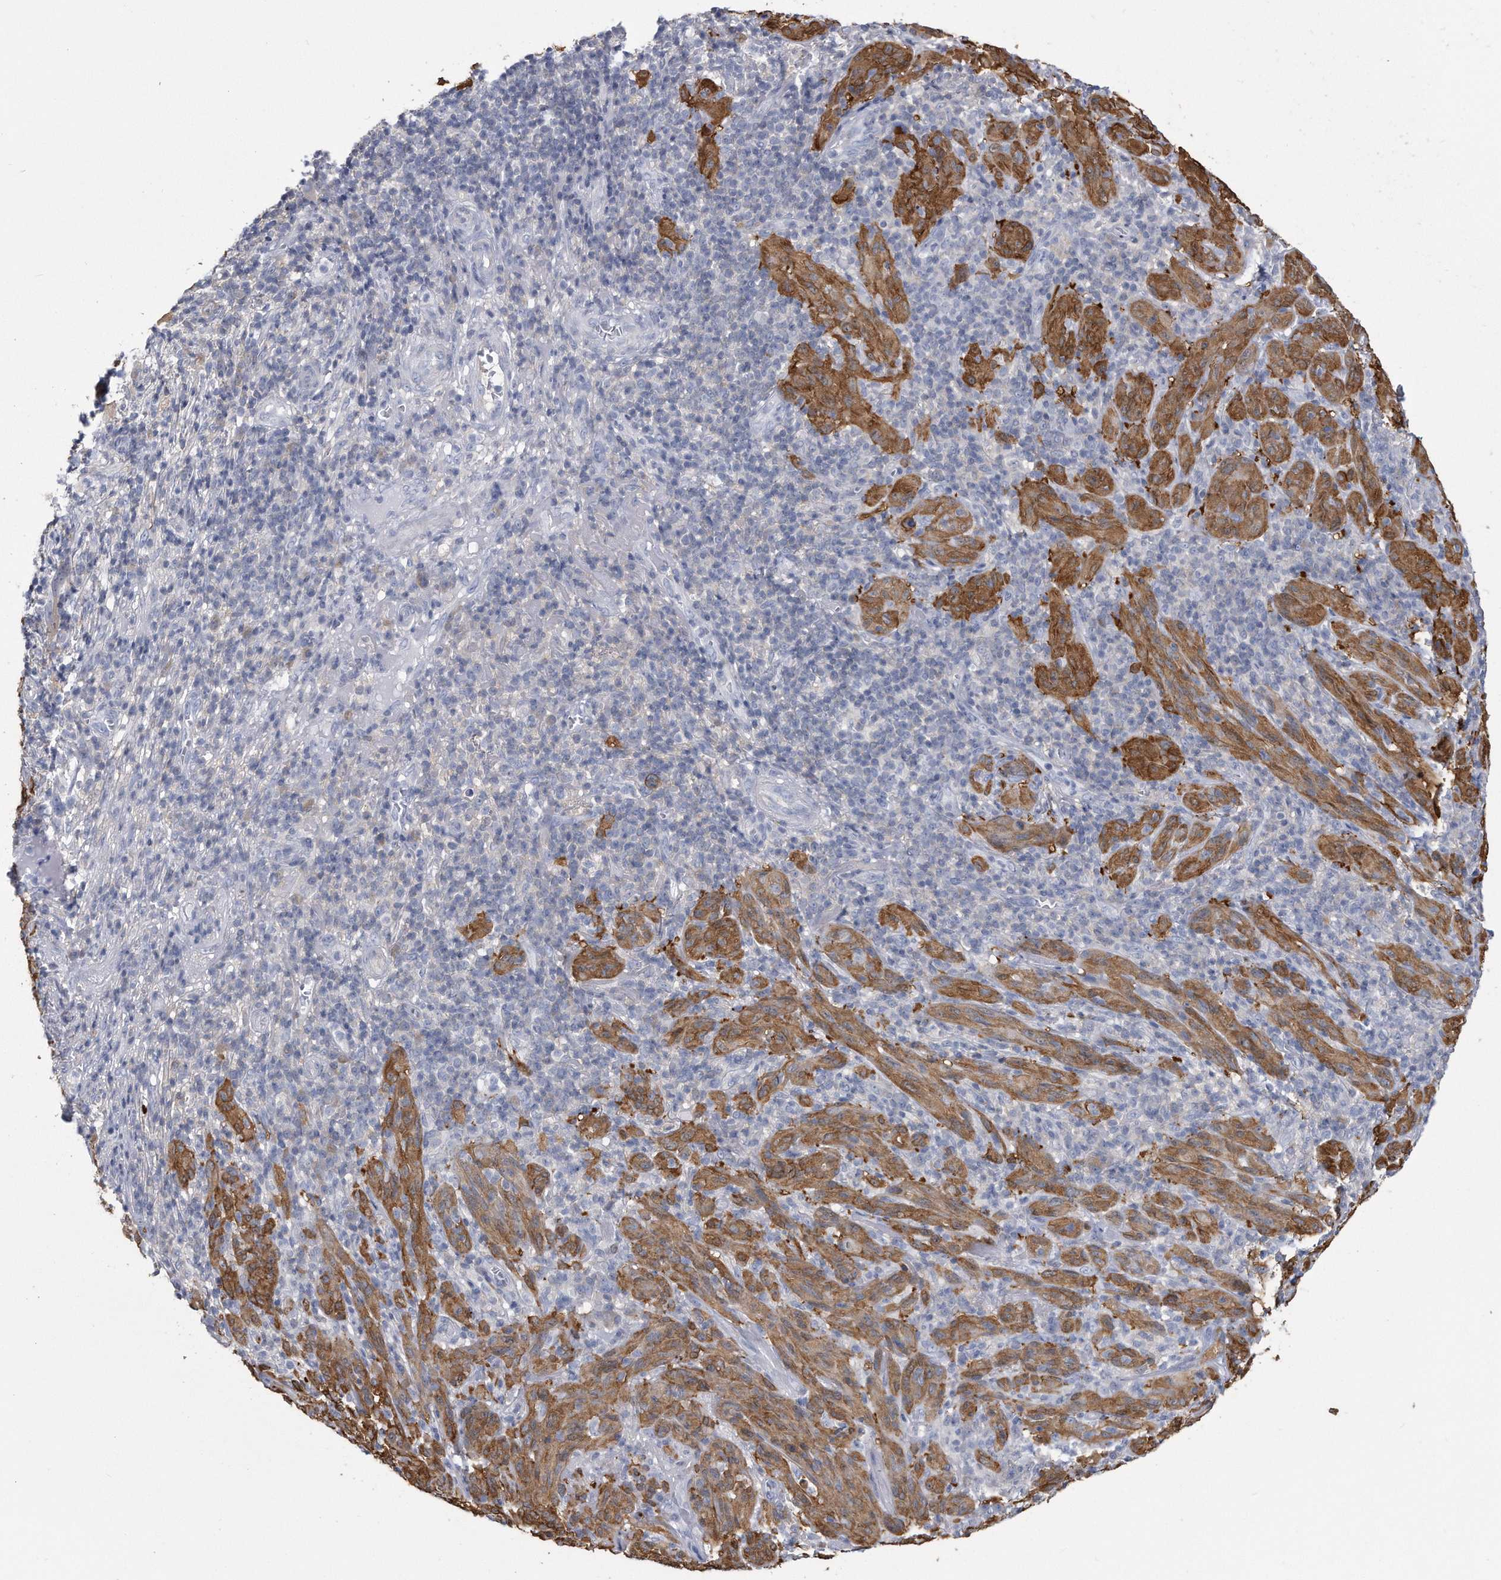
{"staining": {"intensity": "moderate", "quantity": ">75%", "location": "cytoplasmic/membranous"}, "tissue": "melanoma", "cell_type": "Tumor cells", "image_type": "cancer", "snomed": [{"axis": "morphology", "description": "Malignant melanoma, NOS"}, {"axis": "topography", "description": "Skin of head"}], "caption": "High-power microscopy captured an IHC histopathology image of melanoma, revealing moderate cytoplasmic/membranous positivity in approximately >75% of tumor cells.", "gene": "PYGB", "patient": {"sex": "male", "age": 96}}